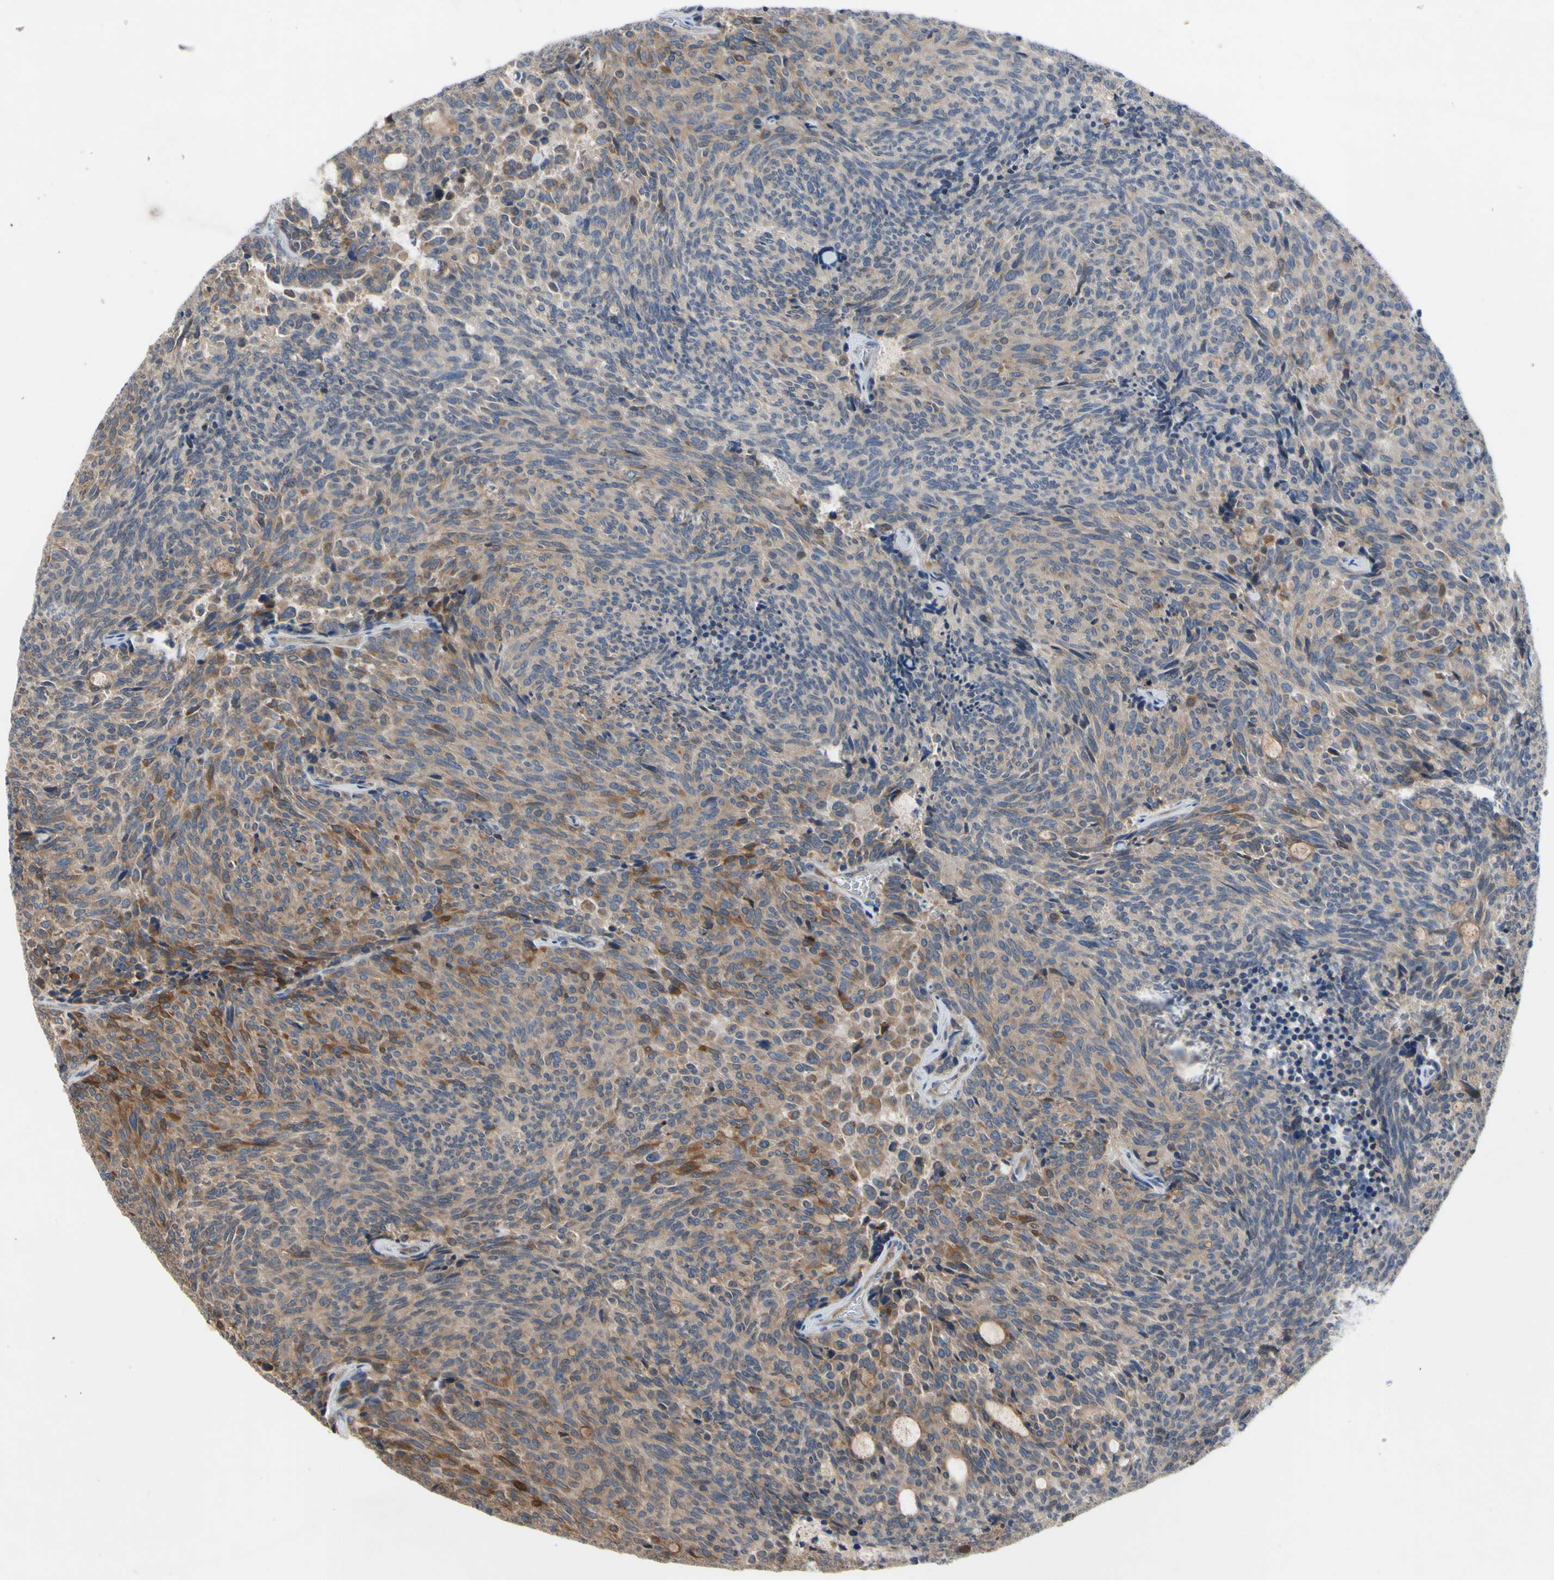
{"staining": {"intensity": "moderate", "quantity": "25%-75%", "location": "cytoplasmic/membranous"}, "tissue": "carcinoid", "cell_type": "Tumor cells", "image_type": "cancer", "snomed": [{"axis": "morphology", "description": "Carcinoid, malignant, NOS"}, {"axis": "topography", "description": "Pancreas"}], "caption": "Immunohistochemical staining of carcinoid demonstrates medium levels of moderate cytoplasmic/membranous staining in about 25%-75% of tumor cells. (brown staining indicates protein expression, while blue staining denotes nuclei).", "gene": "XIAP", "patient": {"sex": "female", "age": 54}}